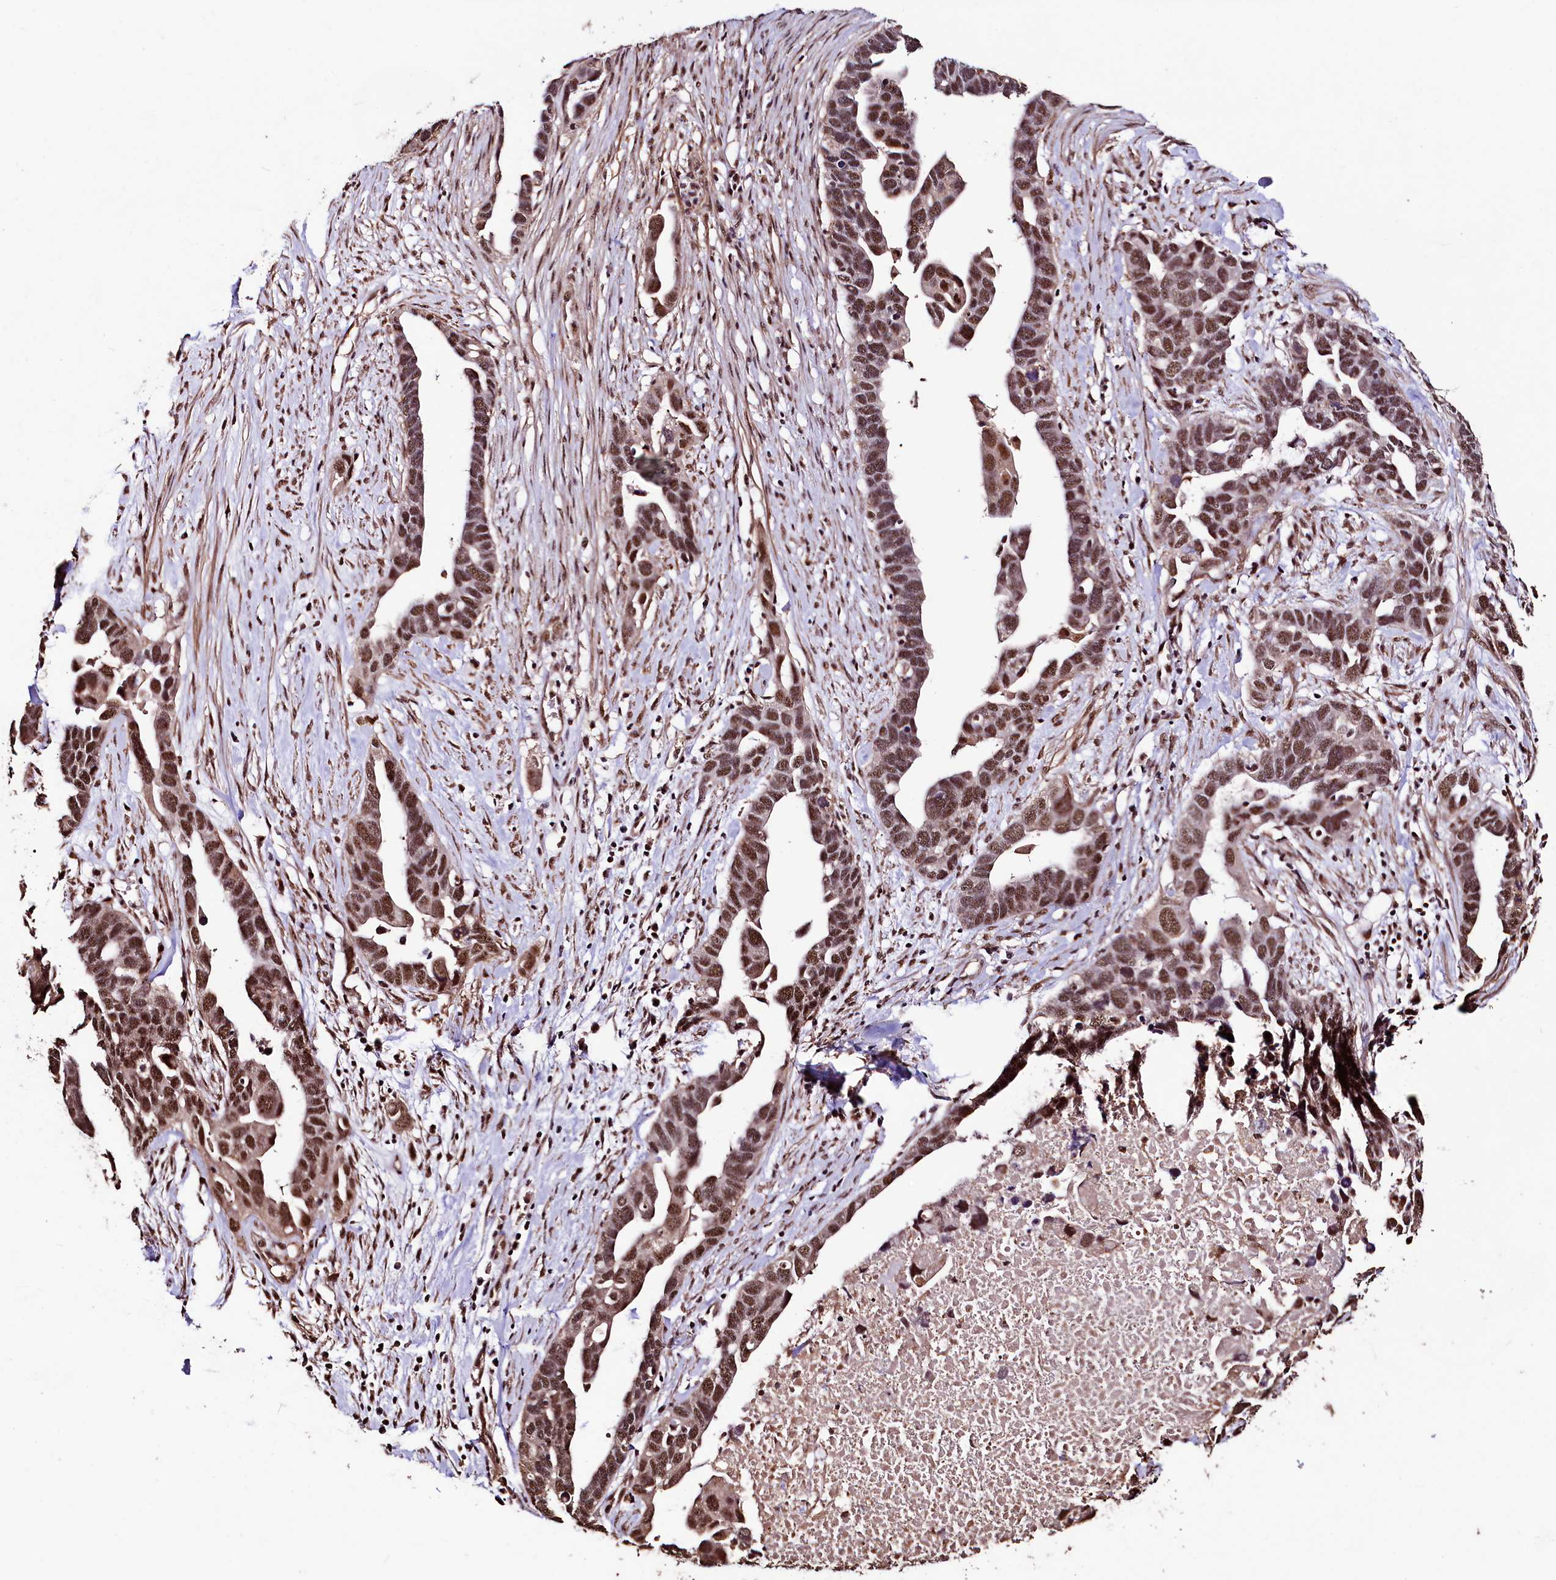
{"staining": {"intensity": "moderate", "quantity": ">75%", "location": "nuclear"}, "tissue": "ovarian cancer", "cell_type": "Tumor cells", "image_type": "cancer", "snomed": [{"axis": "morphology", "description": "Cystadenocarcinoma, serous, NOS"}, {"axis": "topography", "description": "Ovary"}], "caption": "There is medium levels of moderate nuclear staining in tumor cells of ovarian serous cystadenocarcinoma, as demonstrated by immunohistochemical staining (brown color).", "gene": "SFSWAP", "patient": {"sex": "female", "age": 54}}